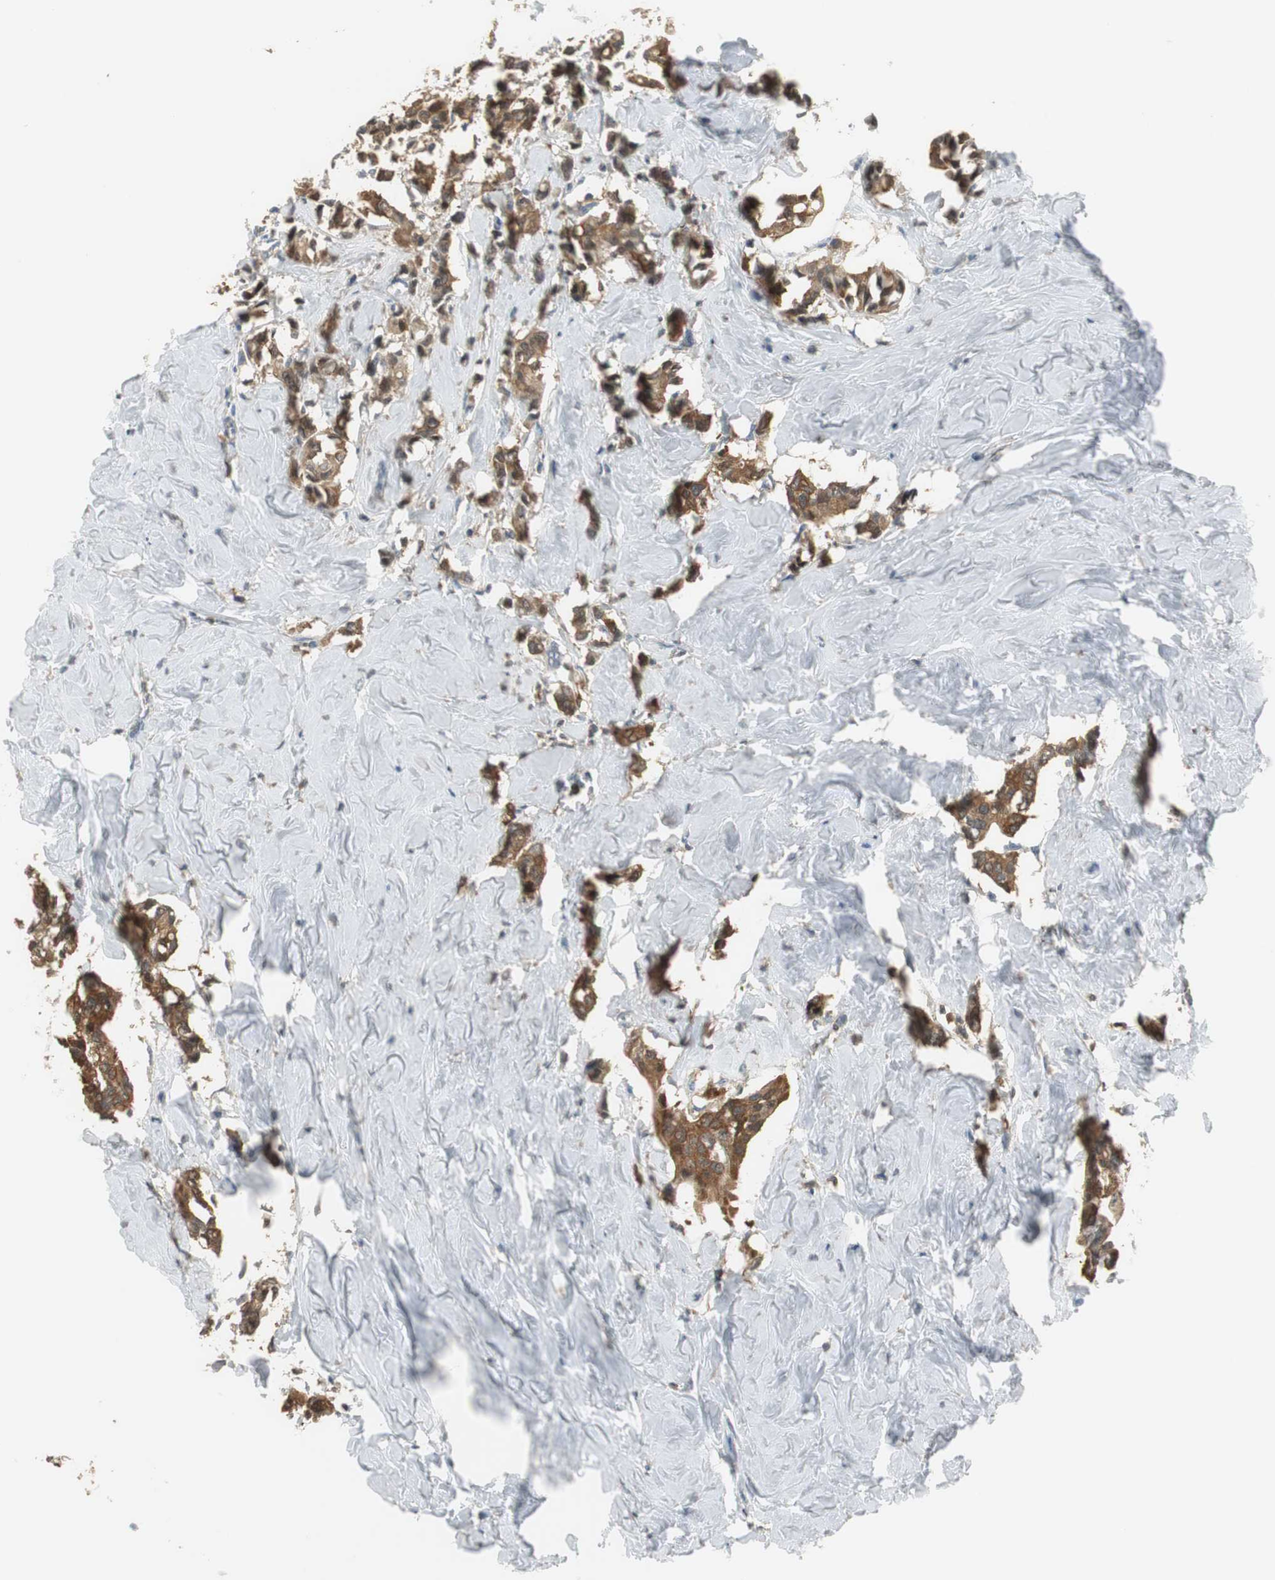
{"staining": {"intensity": "strong", "quantity": ">75%", "location": "cytoplasmic/membranous"}, "tissue": "breast cancer", "cell_type": "Tumor cells", "image_type": "cancer", "snomed": [{"axis": "morphology", "description": "Duct carcinoma"}, {"axis": "topography", "description": "Breast"}], "caption": "There is high levels of strong cytoplasmic/membranous positivity in tumor cells of breast cancer, as demonstrated by immunohistochemical staining (brown color).", "gene": "MSTO1", "patient": {"sex": "female", "age": 84}}